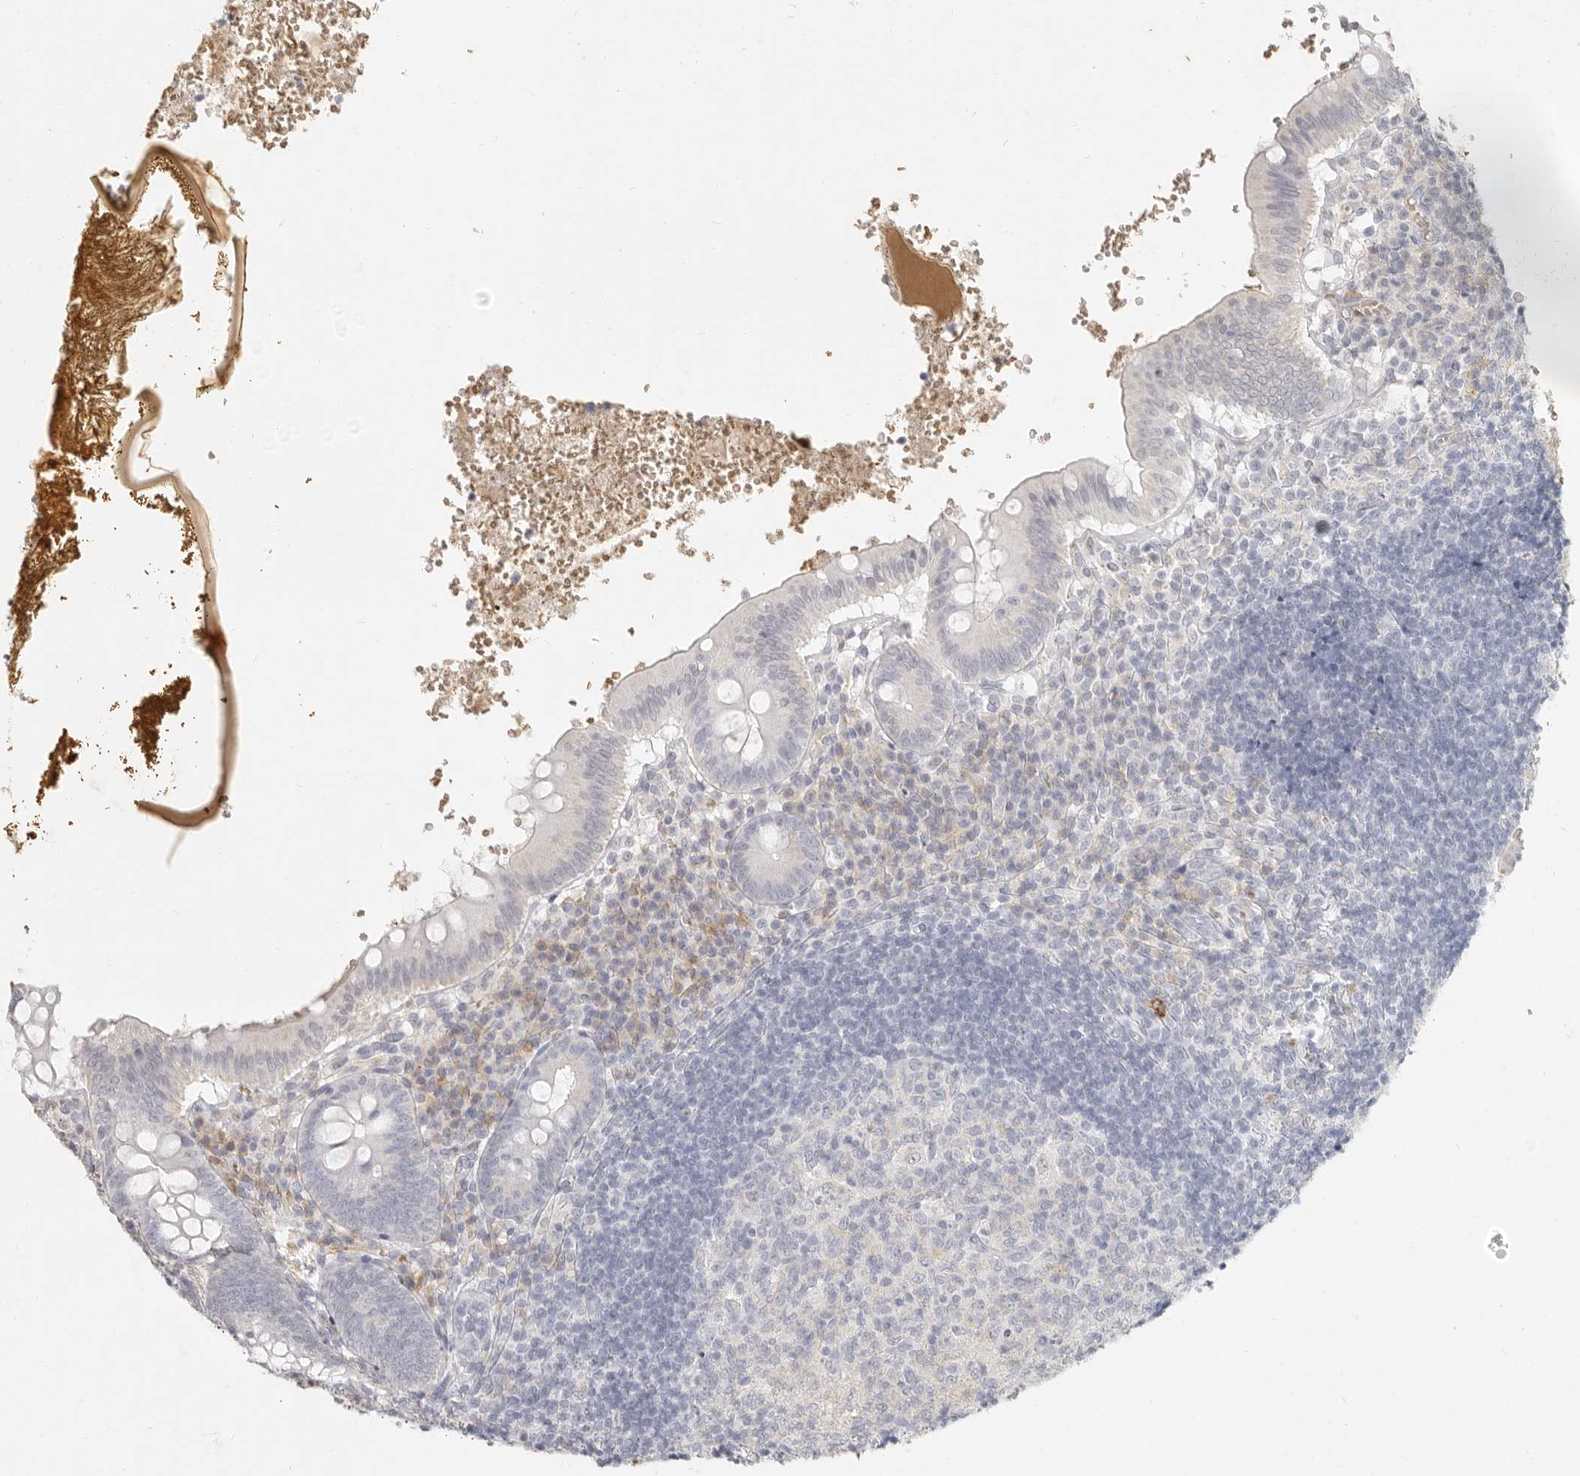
{"staining": {"intensity": "negative", "quantity": "none", "location": "none"}, "tissue": "appendix", "cell_type": "Glandular cells", "image_type": "normal", "snomed": [{"axis": "morphology", "description": "Normal tissue, NOS"}, {"axis": "topography", "description": "Appendix"}], "caption": "This is an immunohistochemistry photomicrograph of normal appendix. There is no staining in glandular cells.", "gene": "NIBAN1", "patient": {"sex": "male", "age": 8}}